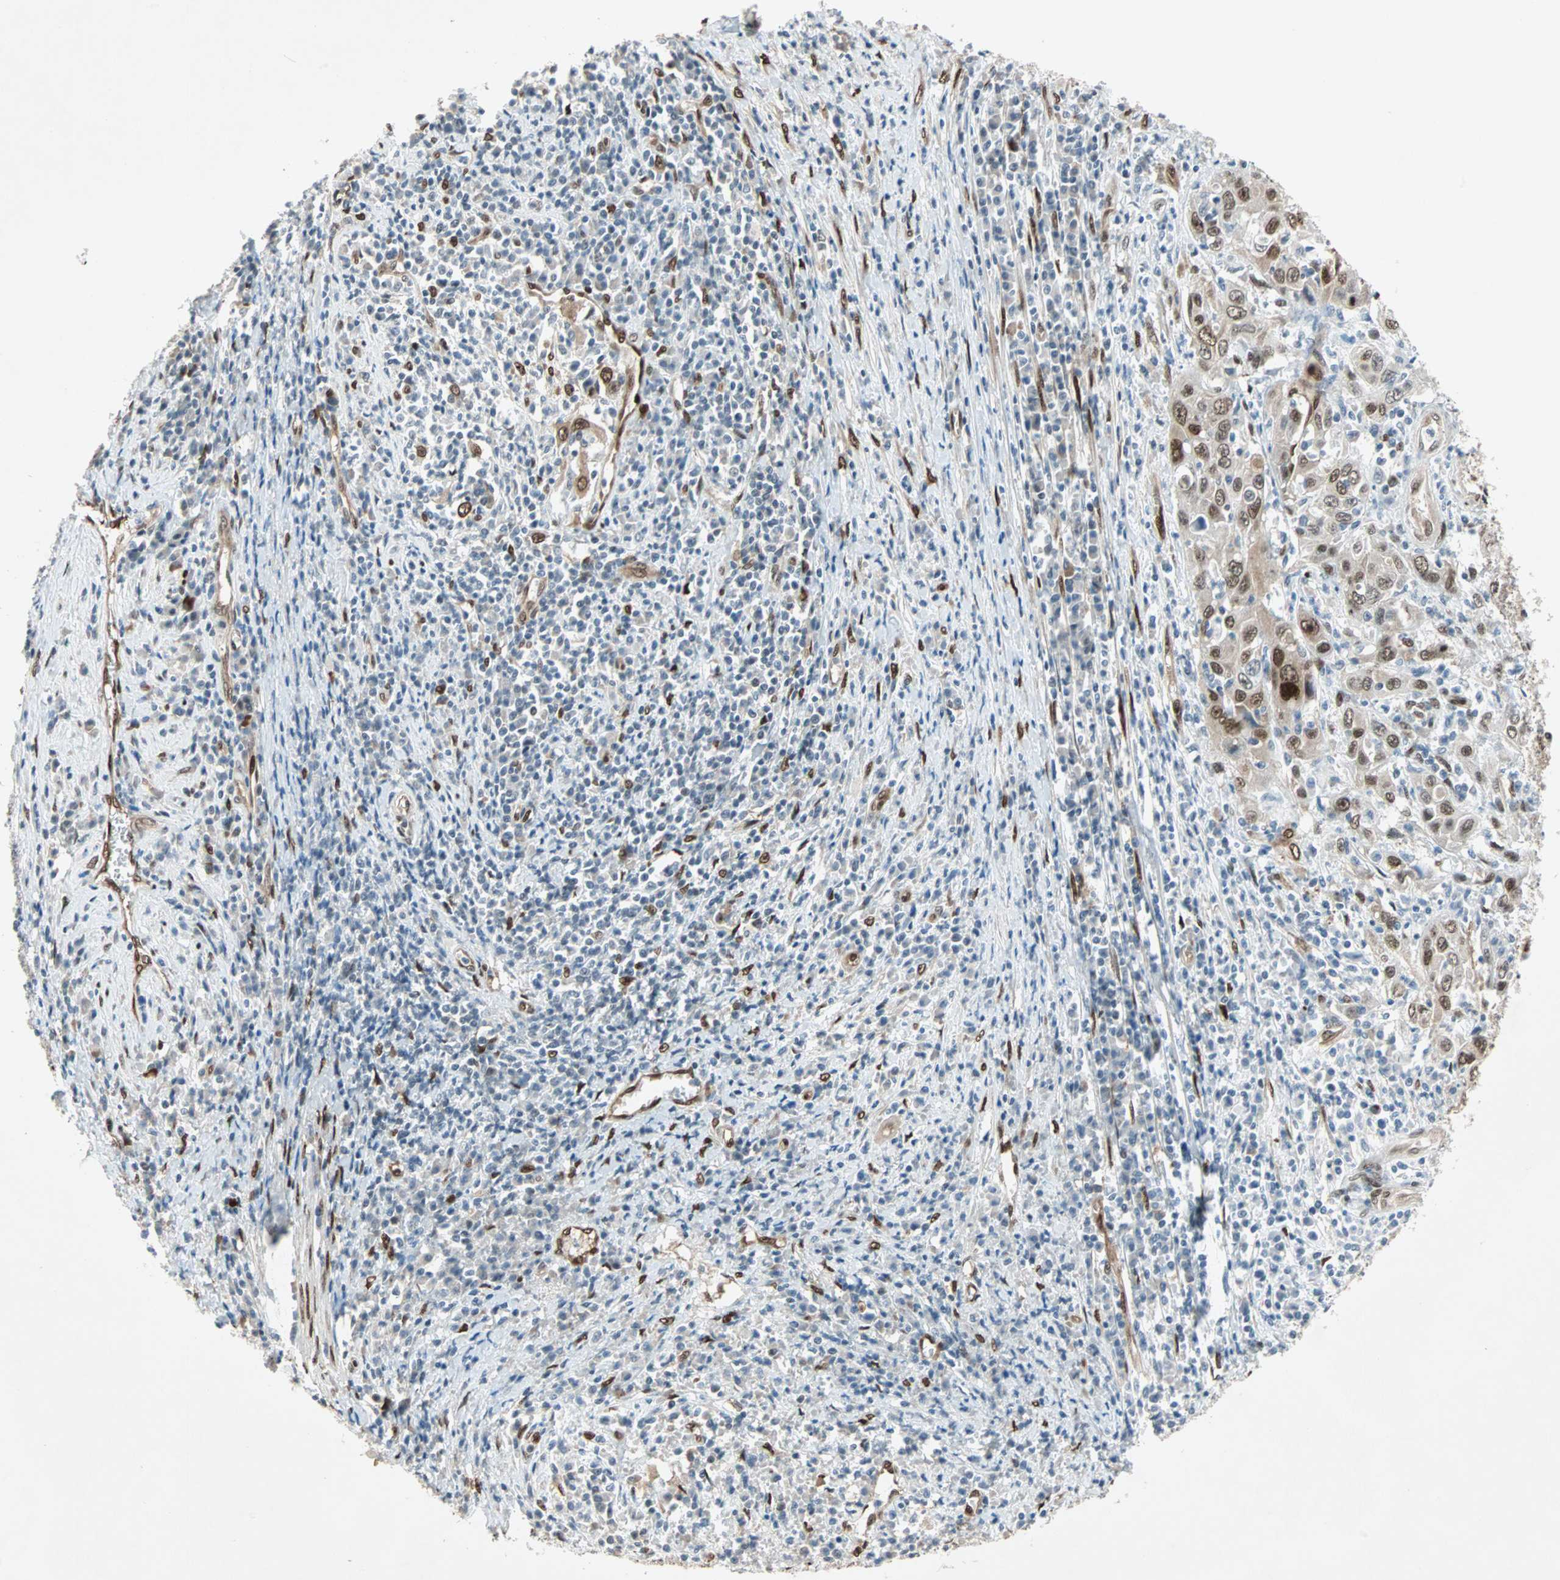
{"staining": {"intensity": "moderate", "quantity": ">75%", "location": "cytoplasmic/membranous,nuclear"}, "tissue": "cervical cancer", "cell_type": "Tumor cells", "image_type": "cancer", "snomed": [{"axis": "morphology", "description": "Squamous cell carcinoma, NOS"}, {"axis": "topography", "description": "Cervix"}], "caption": "Protein expression analysis of human cervical cancer (squamous cell carcinoma) reveals moderate cytoplasmic/membranous and nuclear positivity in about >75% of tumor cells.", "gene": "WWTR1", "patient": {"sex": "female", "age": 46}}